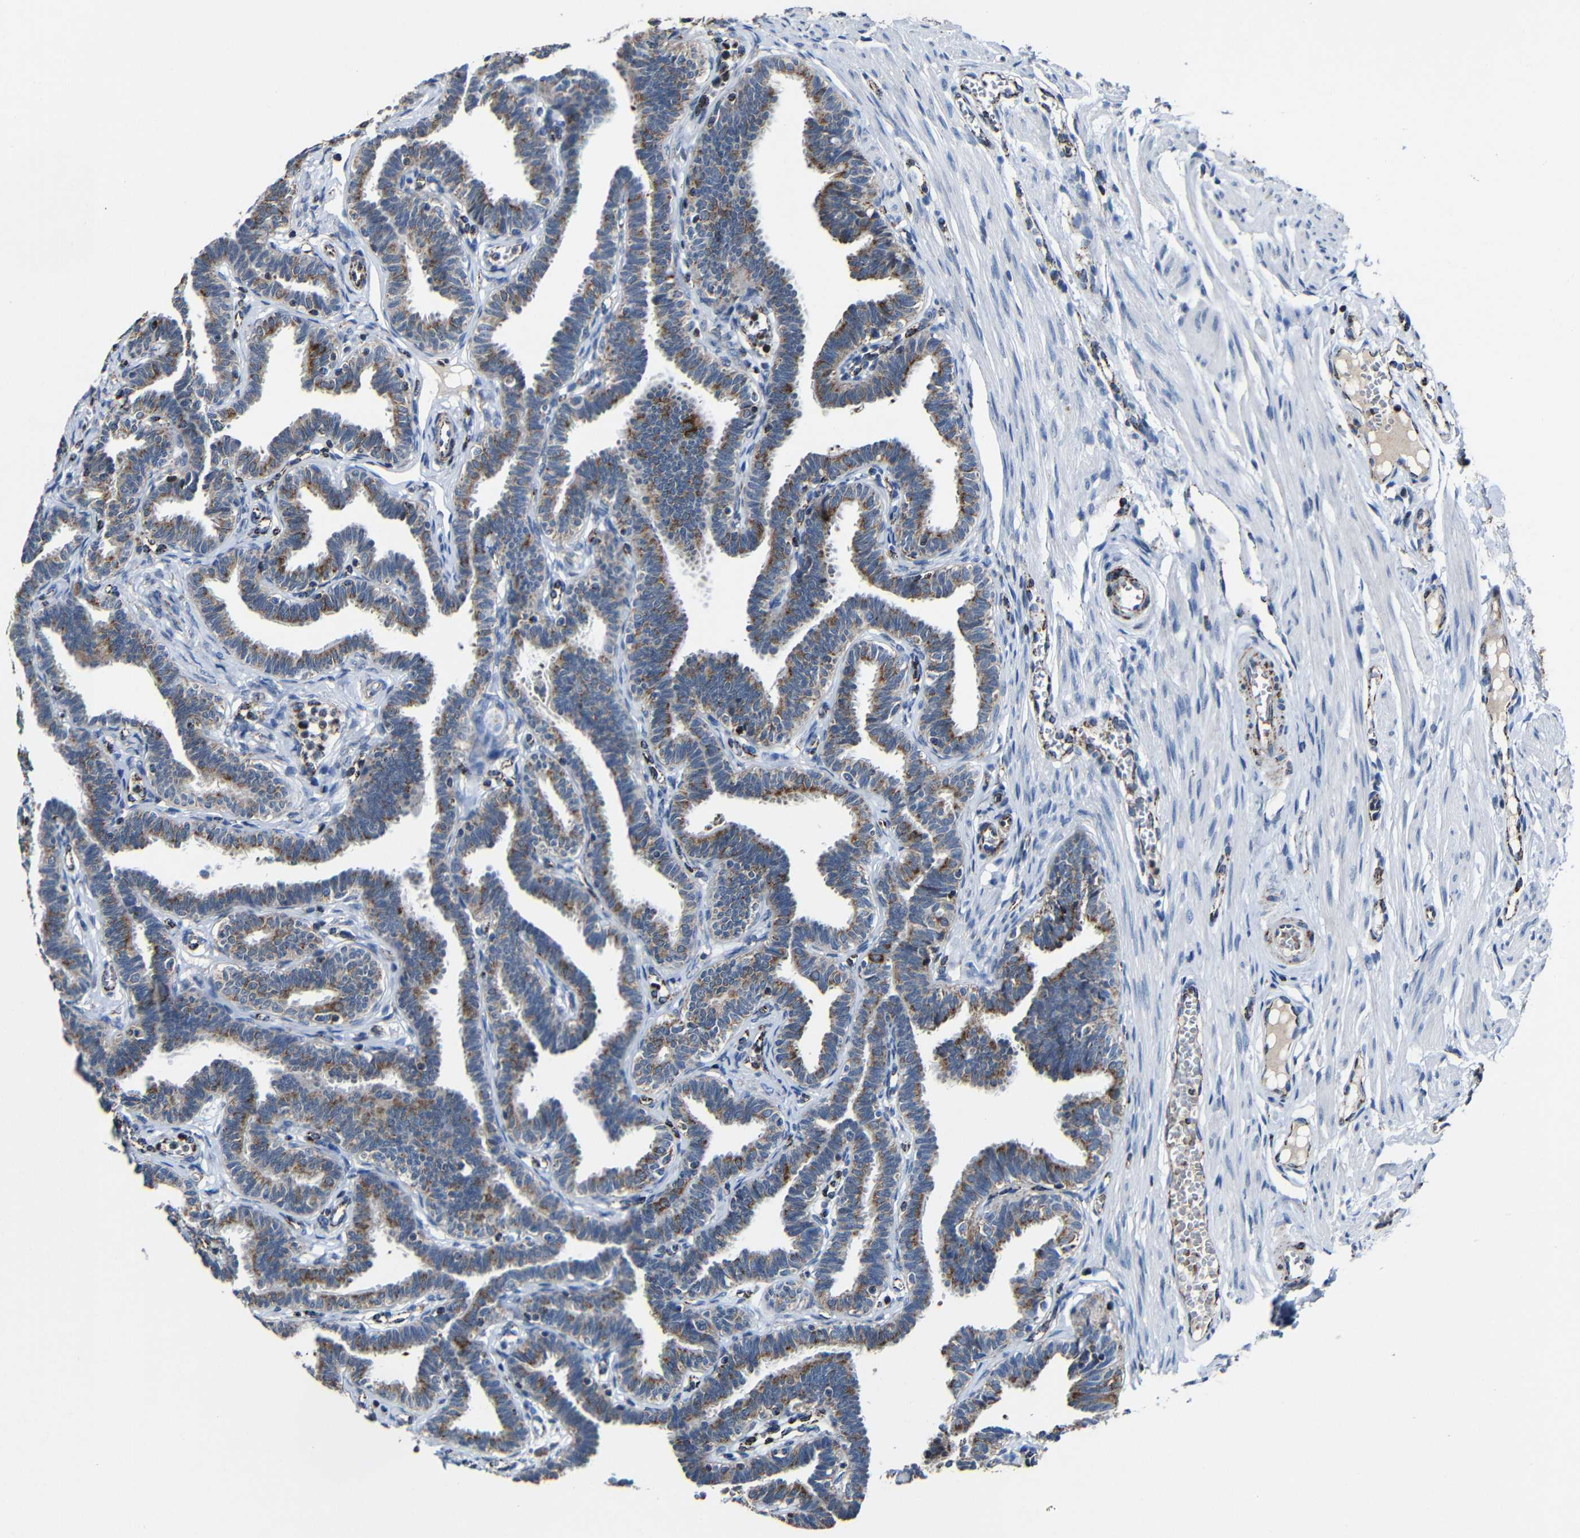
{"staining": {"intensity": "moderate", "quantity": "25%-75%", "location": "cytoplasmic/membranous"}, "tissue": "fallopian tube", "cell_type": "Glandular cells", "image_type": "normal", "snomed": [{"axis": "morphology", "description": "Normal tissue, NOS"}, {"axis": "topography", "description": "Fallopian tube"}, {"axis": "topography", "description": "Ovary"}], "caption": "Human fallopian tube stained with a brown dye exhibits moderate cytoplasmic/membranous positive staining in approximately 25%-75% of glandular cells.", "gene": "CA5B", "patient": {"sex": "female", "age": 23}}